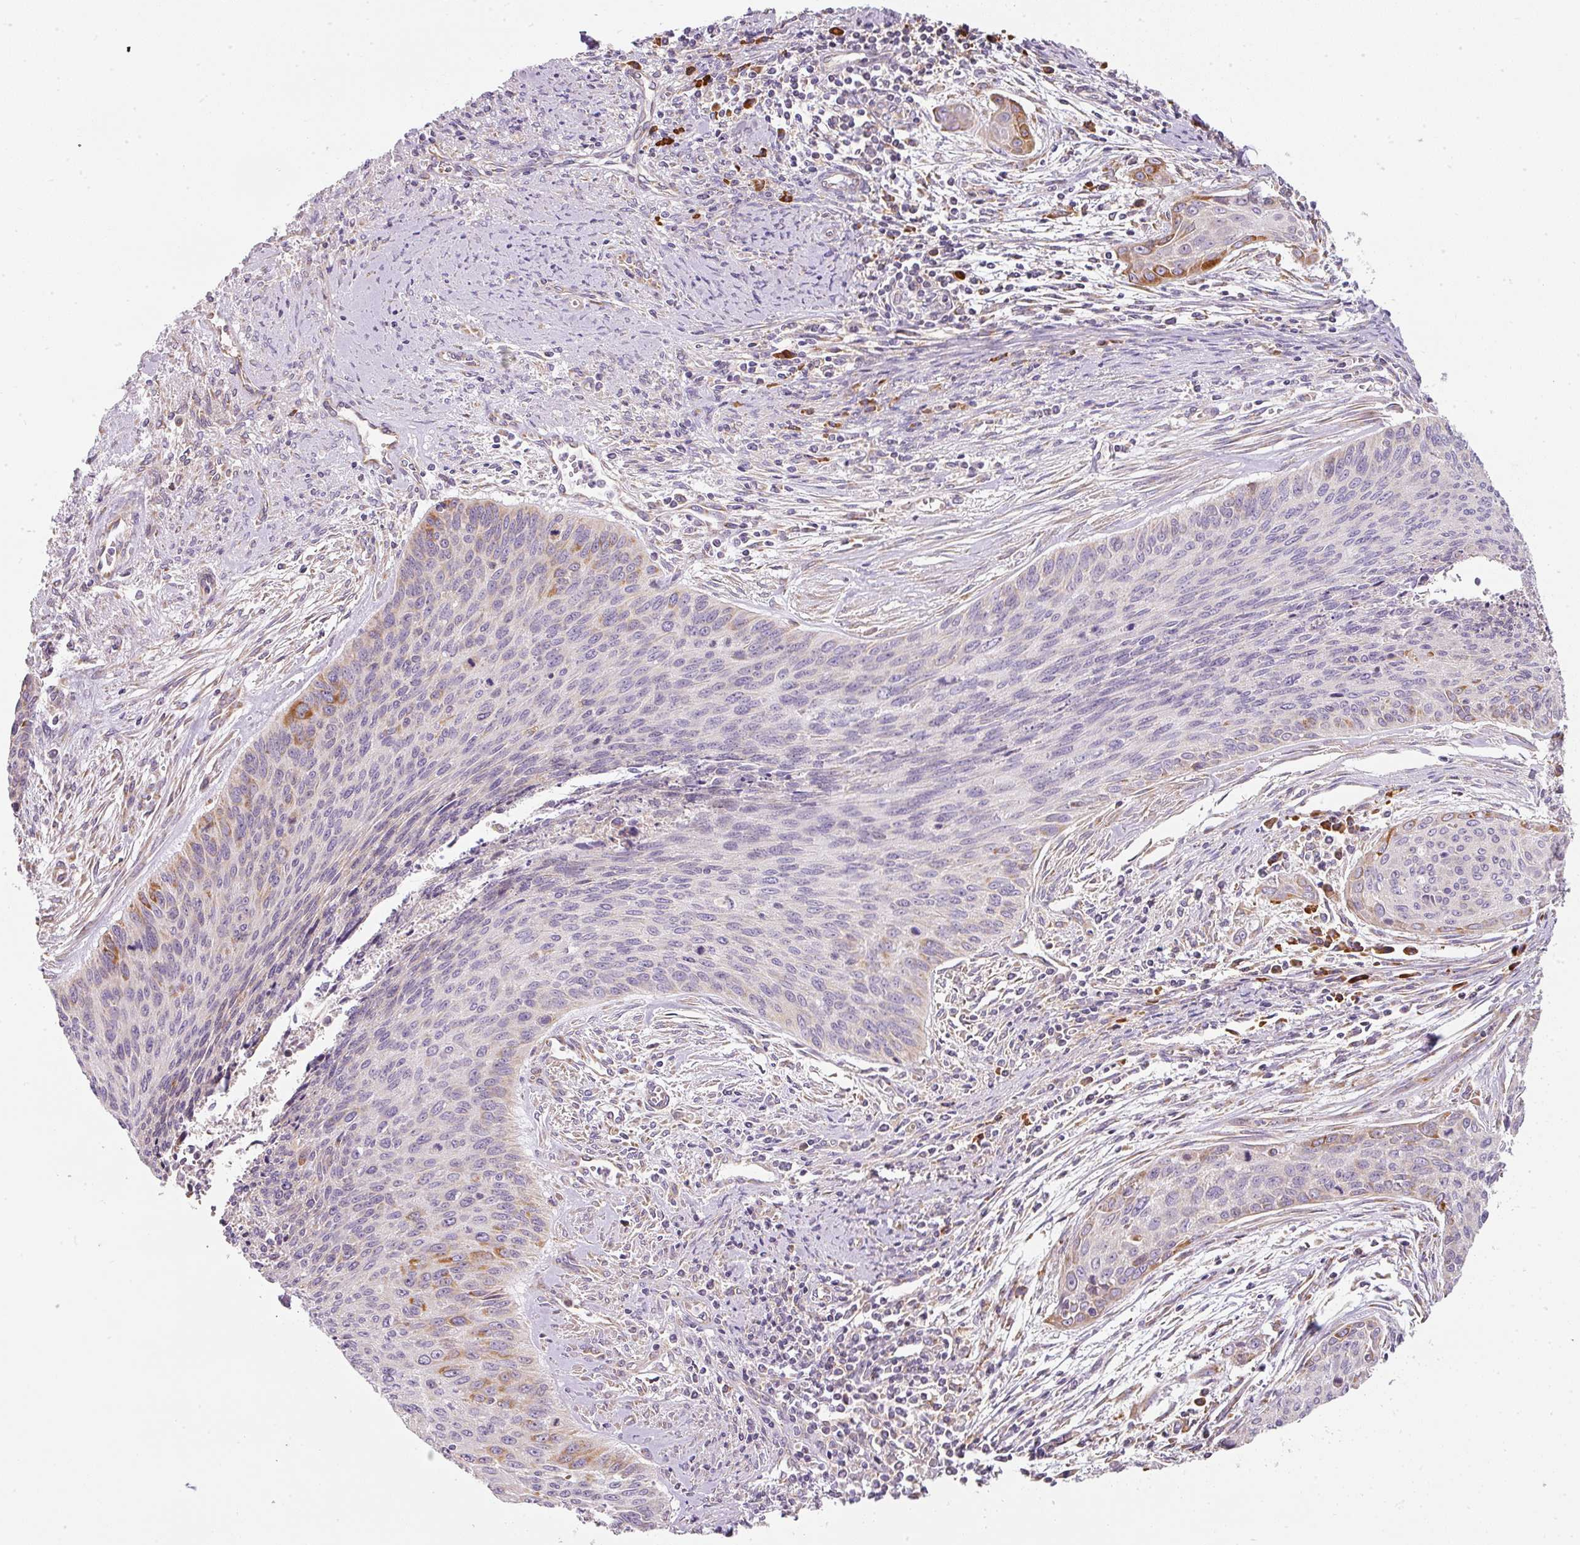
{"staining": {"intensity": "moderate", "quantity": "<25%", "location": "cytoplasmic/membranous"}, "tissue": "cervical cancer", "cell_type": "Tumor cells", "image_type": "cancer", "snomed": [{"axis": "morphology", "description": "Squamous cell carcinoma, NOS"}, {"axis": "topography", "description": "Cervix"}], "caption": "Immunohistochemical staining of cervical cancer shows low levels of moderate cytoplasmic/membranous protein staining in approximately <25% of tumor cells. Immunohistochemistry stains the protein of interest in brown and the nuclei are stained blue.", "gene": "MORN4", "patient": {"sex": "female", "age": 55}}